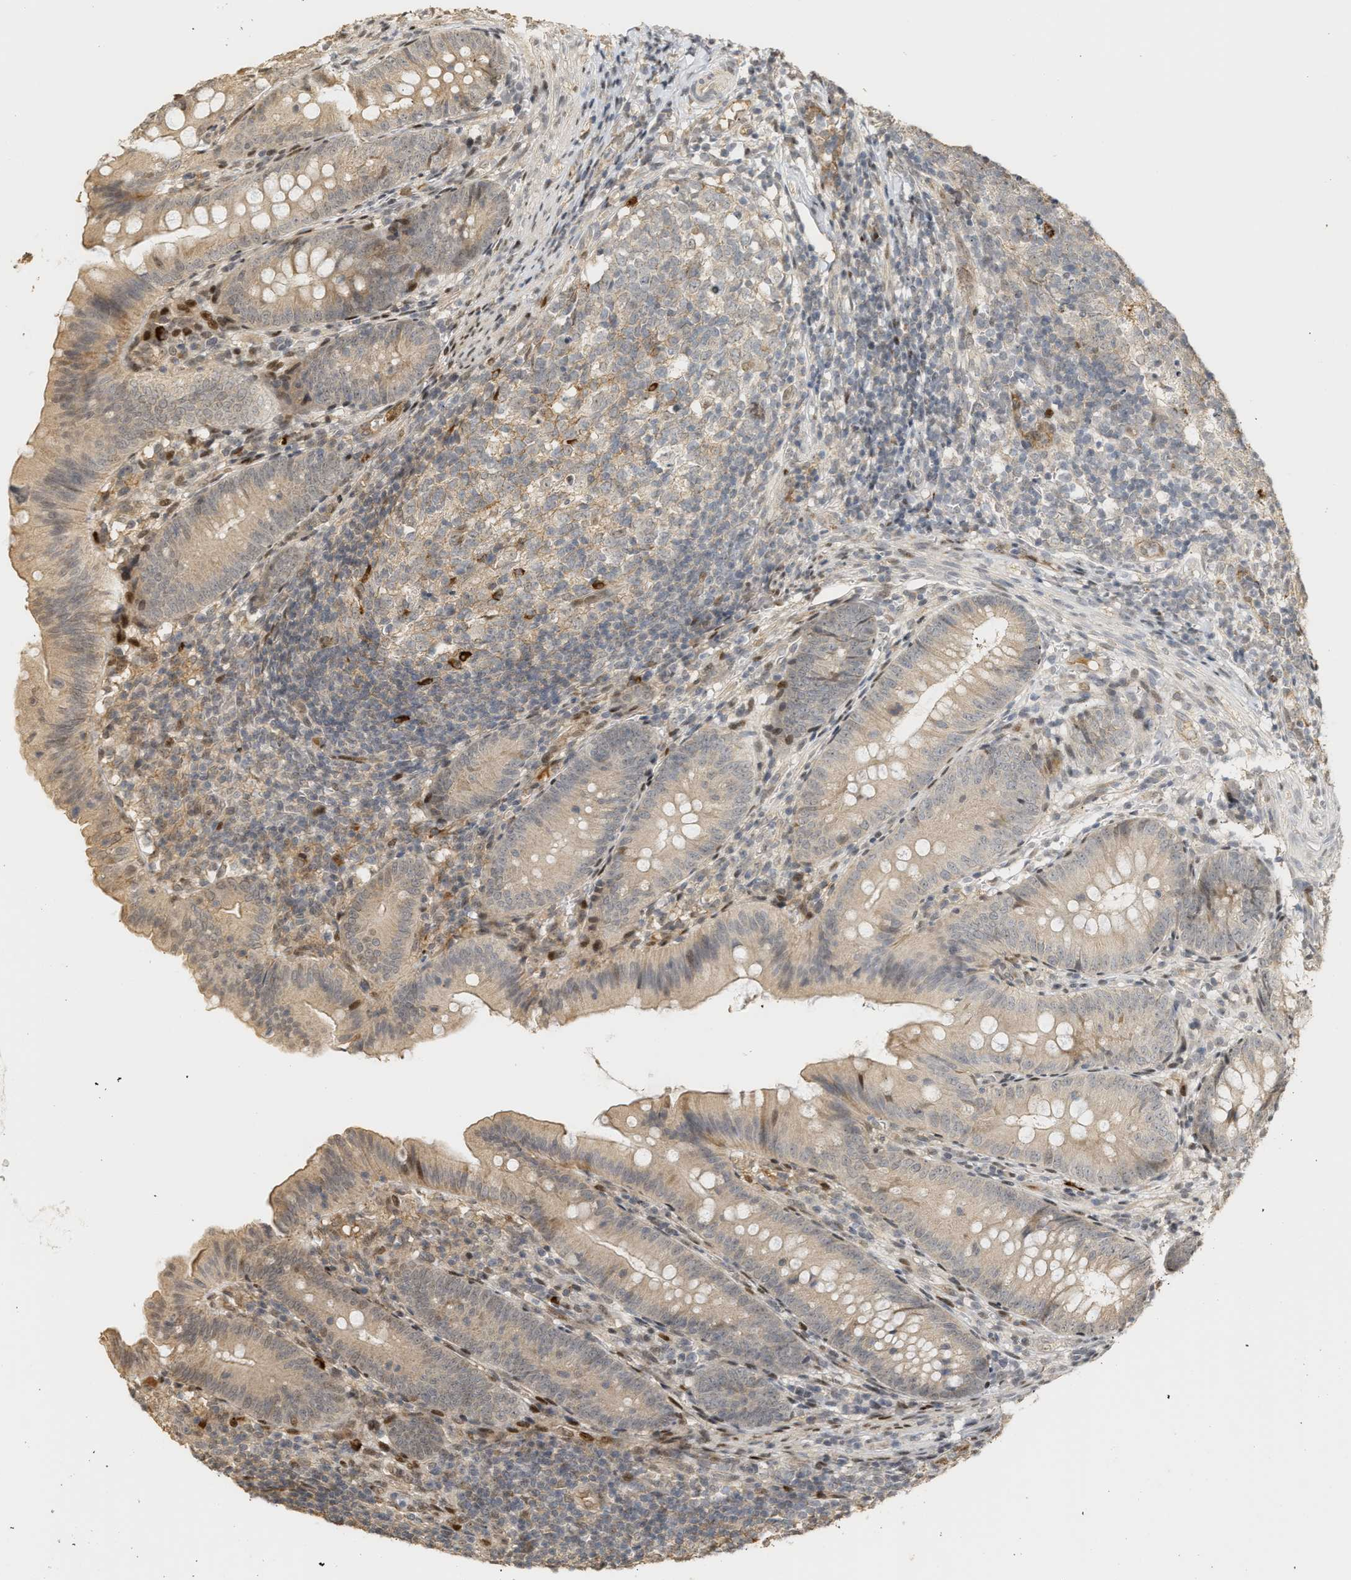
{"staining": {"intensity": "weak", "quantity": "25%-75%", "location": "cytoplasmic/membranous"}, "tissue": "appendix", "cell_type": "Glandular cells", "image_type": "normal", "snomed": [{"axis": "morphology", "description": "Normal tissue, NOS"}, {"axis": "topography", "description": "Appendix"}], "caption": "An IHC photomicrograph of normal tissue is shown. Protein staining in brown labels weak cytoplasmic/membranous positivity in appendix within glandular cells. (Stains: DAB (3,3'-diaminobenzidine) in brown, nuclei in blue, Microscopy: brightfield microscopy at high magnification).", "gene": "ZFAND5", "patient": {"sex": "male", "age": 1}}